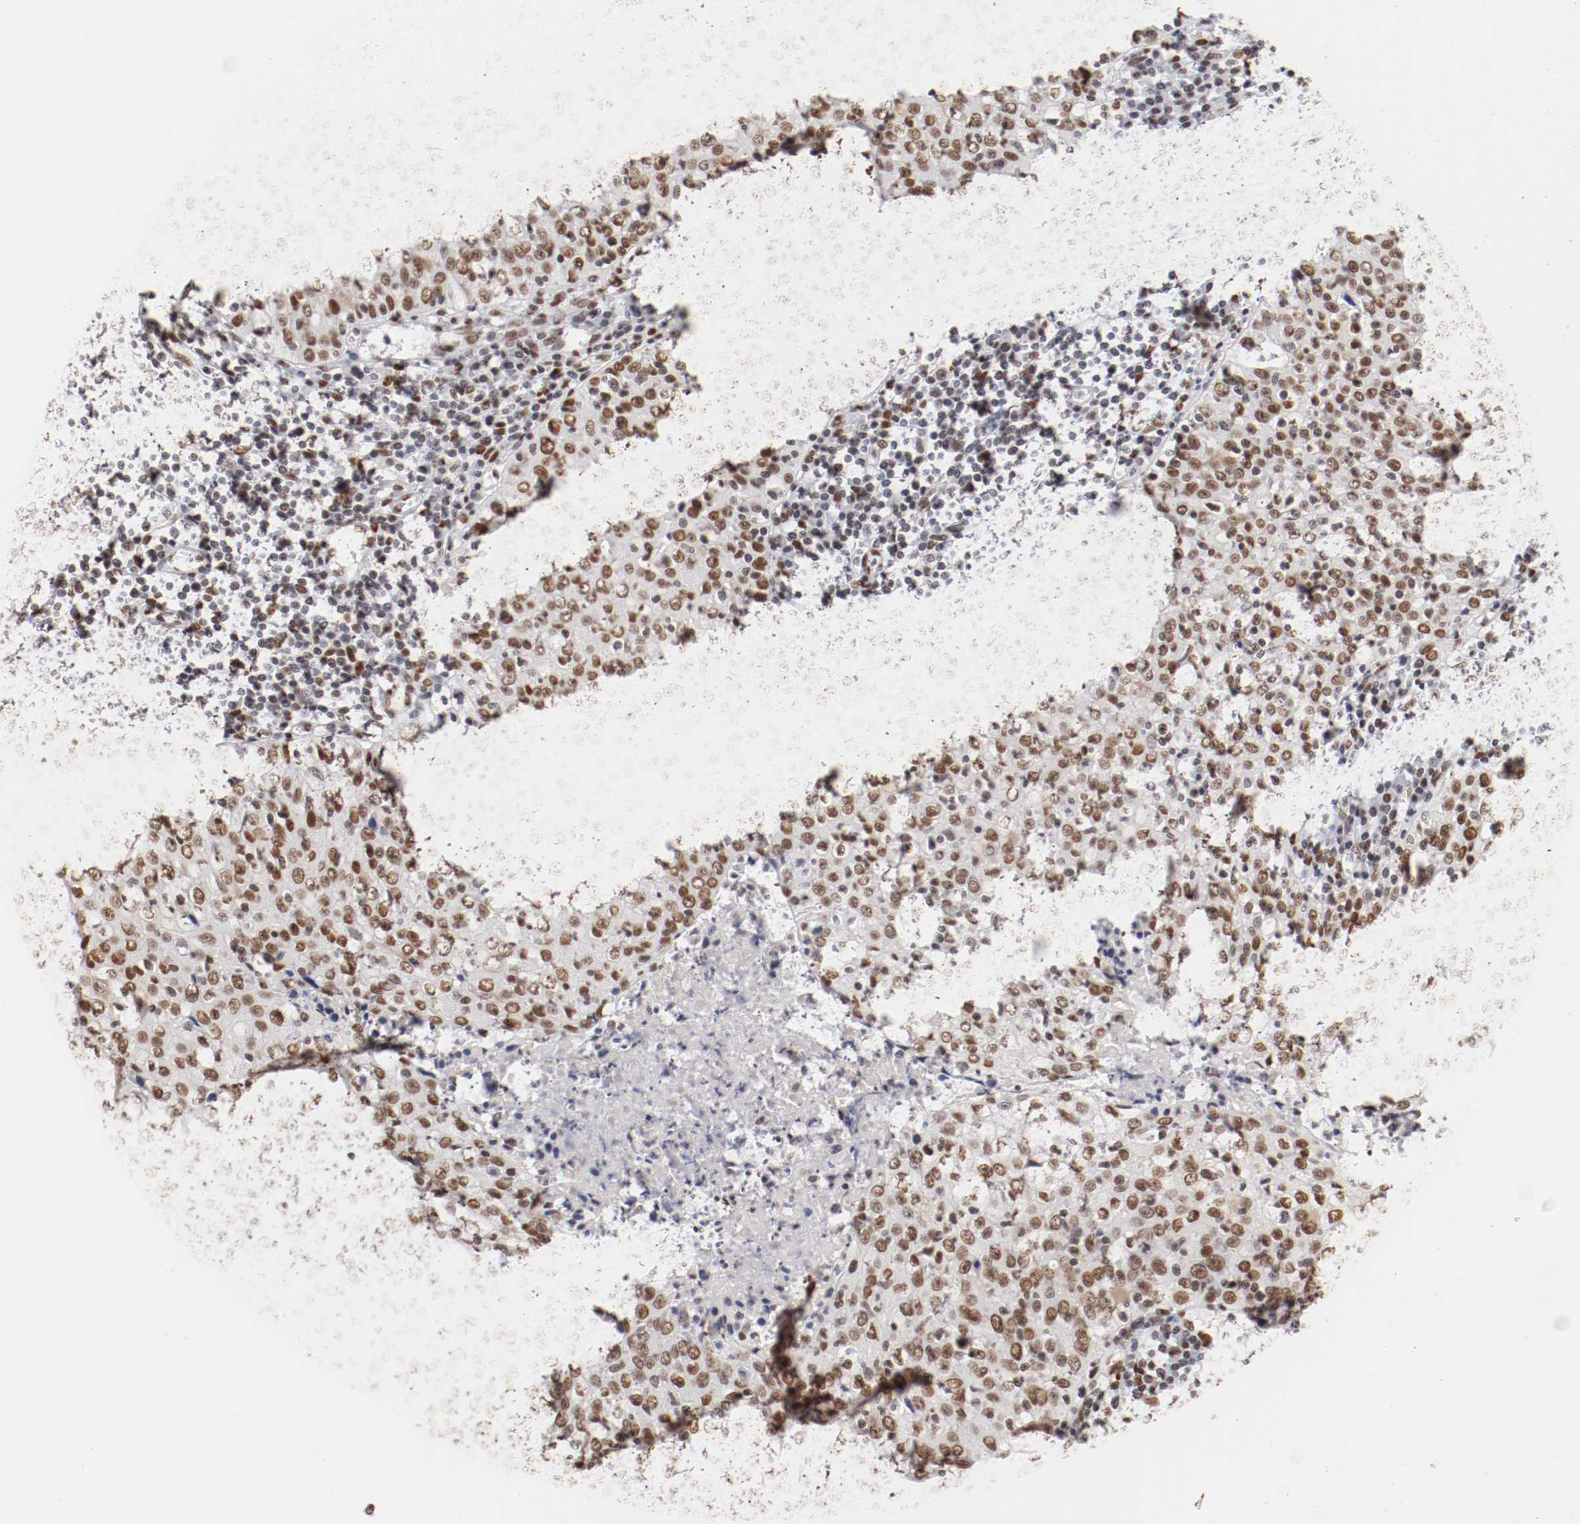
{"staining": {"intensity": "moderate", "quantity": ">75%", "location": "nuclear"}, "tissue": "cervical cancer", "cell_type": "Tumor cells", "image_type": "cancer", "snomed": [{"axis": "morphology", "description": "Squamous cell carcinoma, NOS"}, {"axis": "topography", "description": "Cervix"}], "caption": "Immunohistochemistry (IHC) histopathology image of human cervical cancer (squamous cell carcinoma) stained for a protein (brown), which reveals medium levels of moderate nuclear staining in approximately >75% of tumor cells.", "gene": "TP53BP1", "patient": {"sex": "female", "age": 27}}